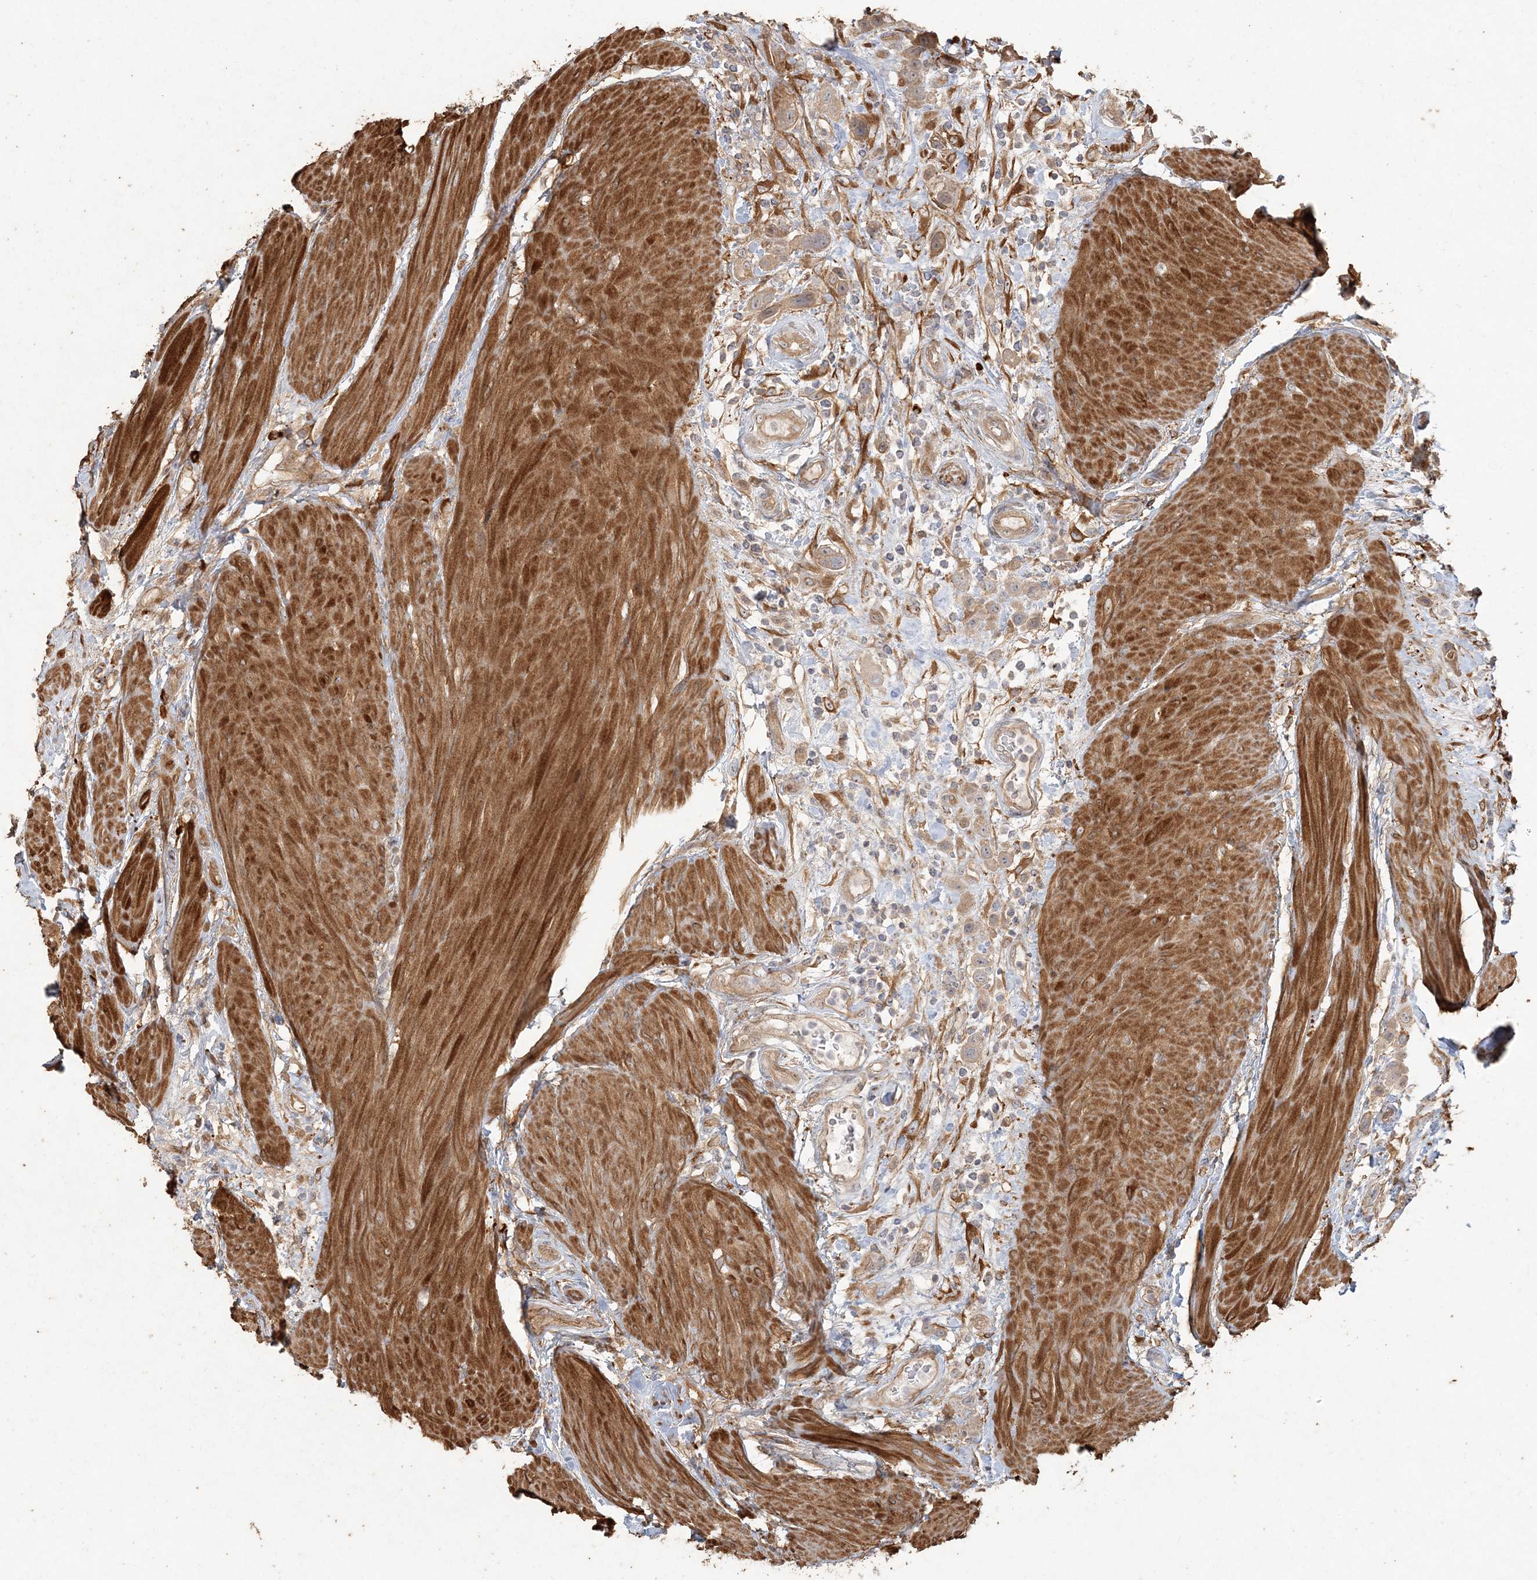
{"staining": {"intensity": "moderate", "quantity": "<25%", "location": "cytoplasmic/membranous"}, "tissue": "urothelial cancer", "cell_type": "Tumor cells", "image_type": "cancer", "snomed": [{"axis": "morphology", "description": "Urothelial carcinoma, High grade"}, {"axis": "topography", "description": "Urinary bladder"}], "caption": "Tumor cells display moderate cytoplasmic/membranous staining in approximately <25% of cells in urothelial carcinoma (high-grade).", "gene": "RNF145", "patient": {"sex": "male", "age": 50}}